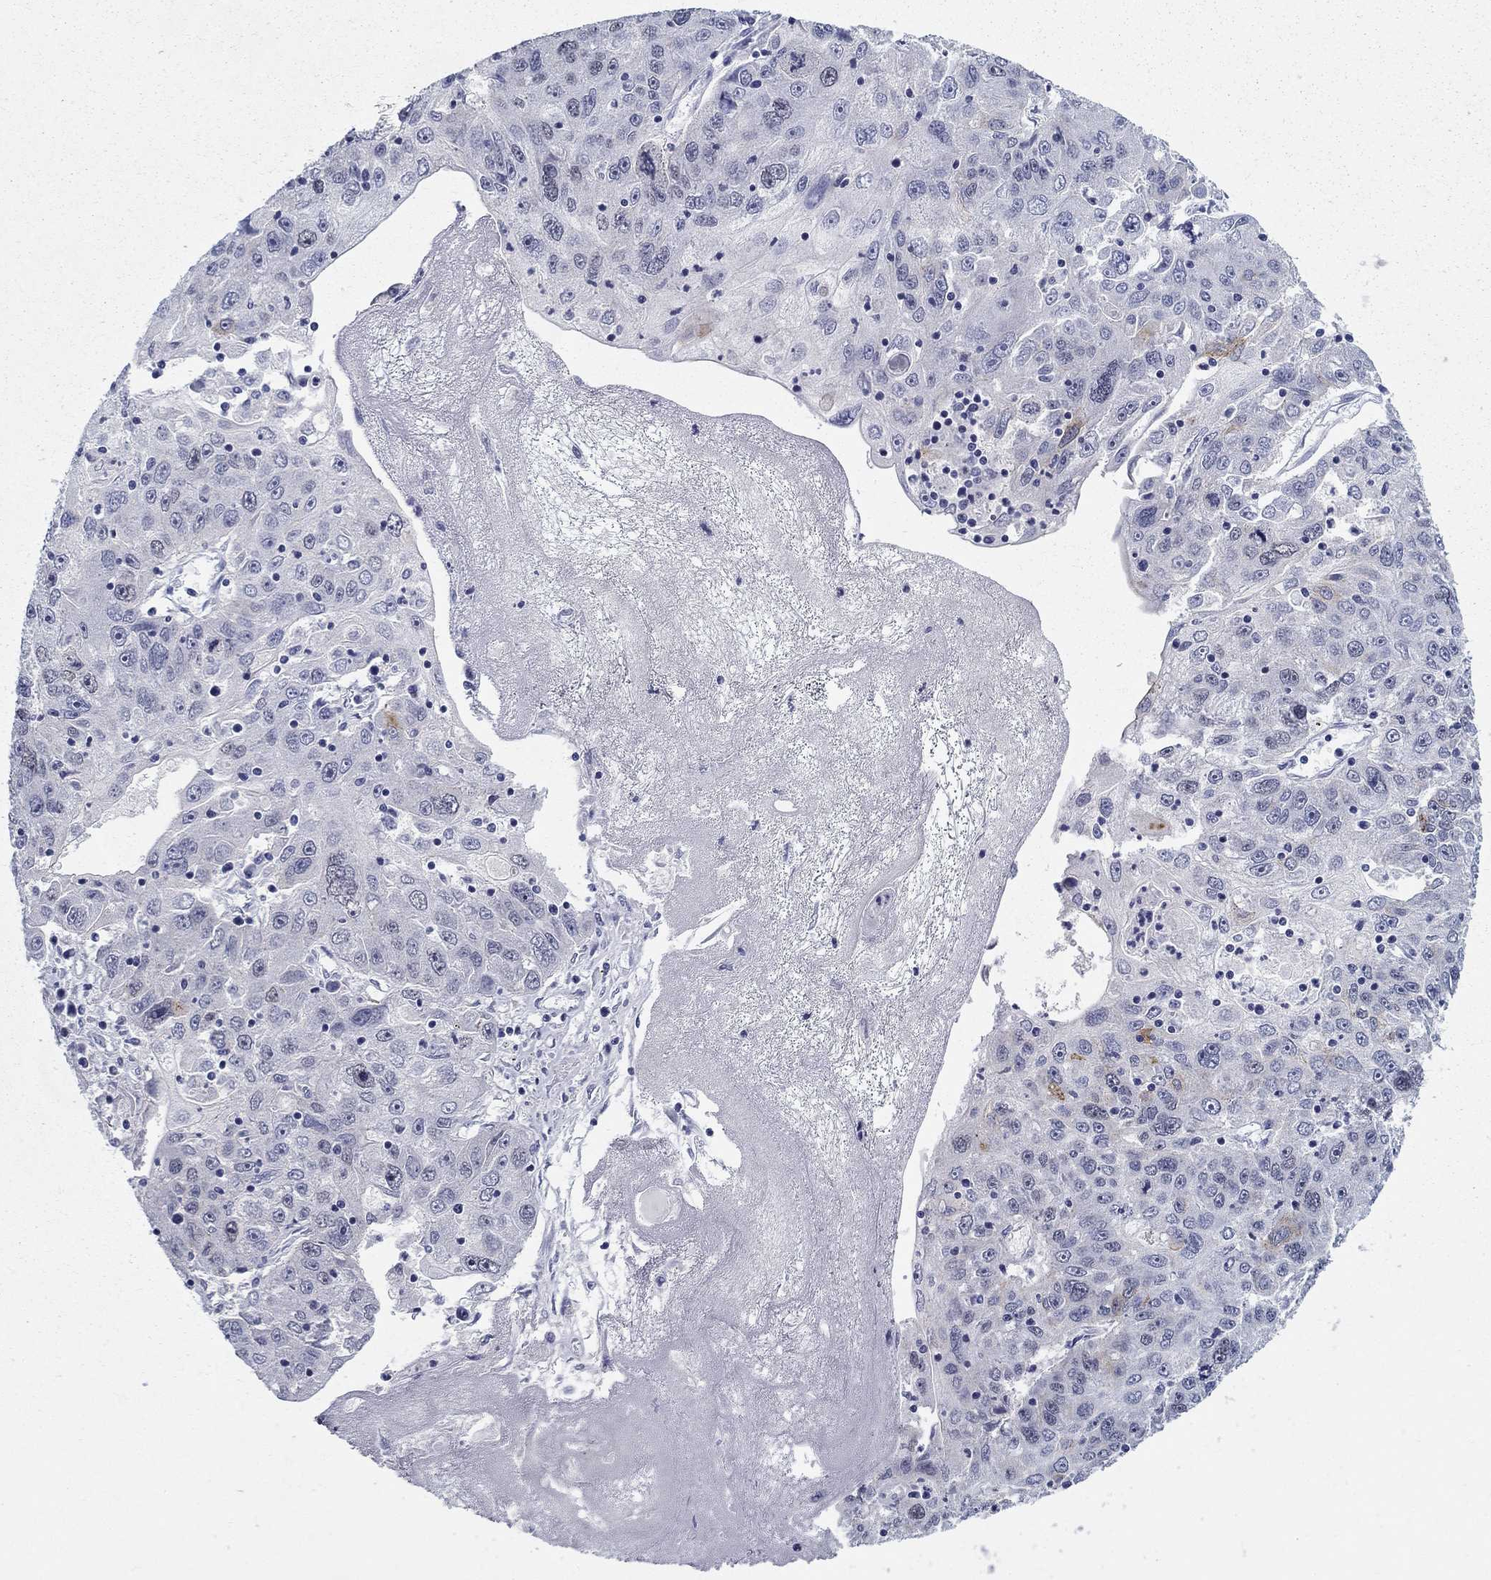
{"staining": {"intensity": "negative", "quantity": "none", "location": "none"}, "tissue": "stomach cancer", "cell_type": "Tumor cells", "image_type": "cancer", "snomed": [{"axis": "morphology", "description": "Adenocarcinoma, NOS"}, {"axis": "topography", "description": "Stomach"}], "caption": "This is an immunohistochemistry (IHC) histopathology image of human stomach cancer (adenocarcinoma). There is no staining in tumor cells.", "gene": "C4orf19", "patient": {"sex": "male", "age": 56}}